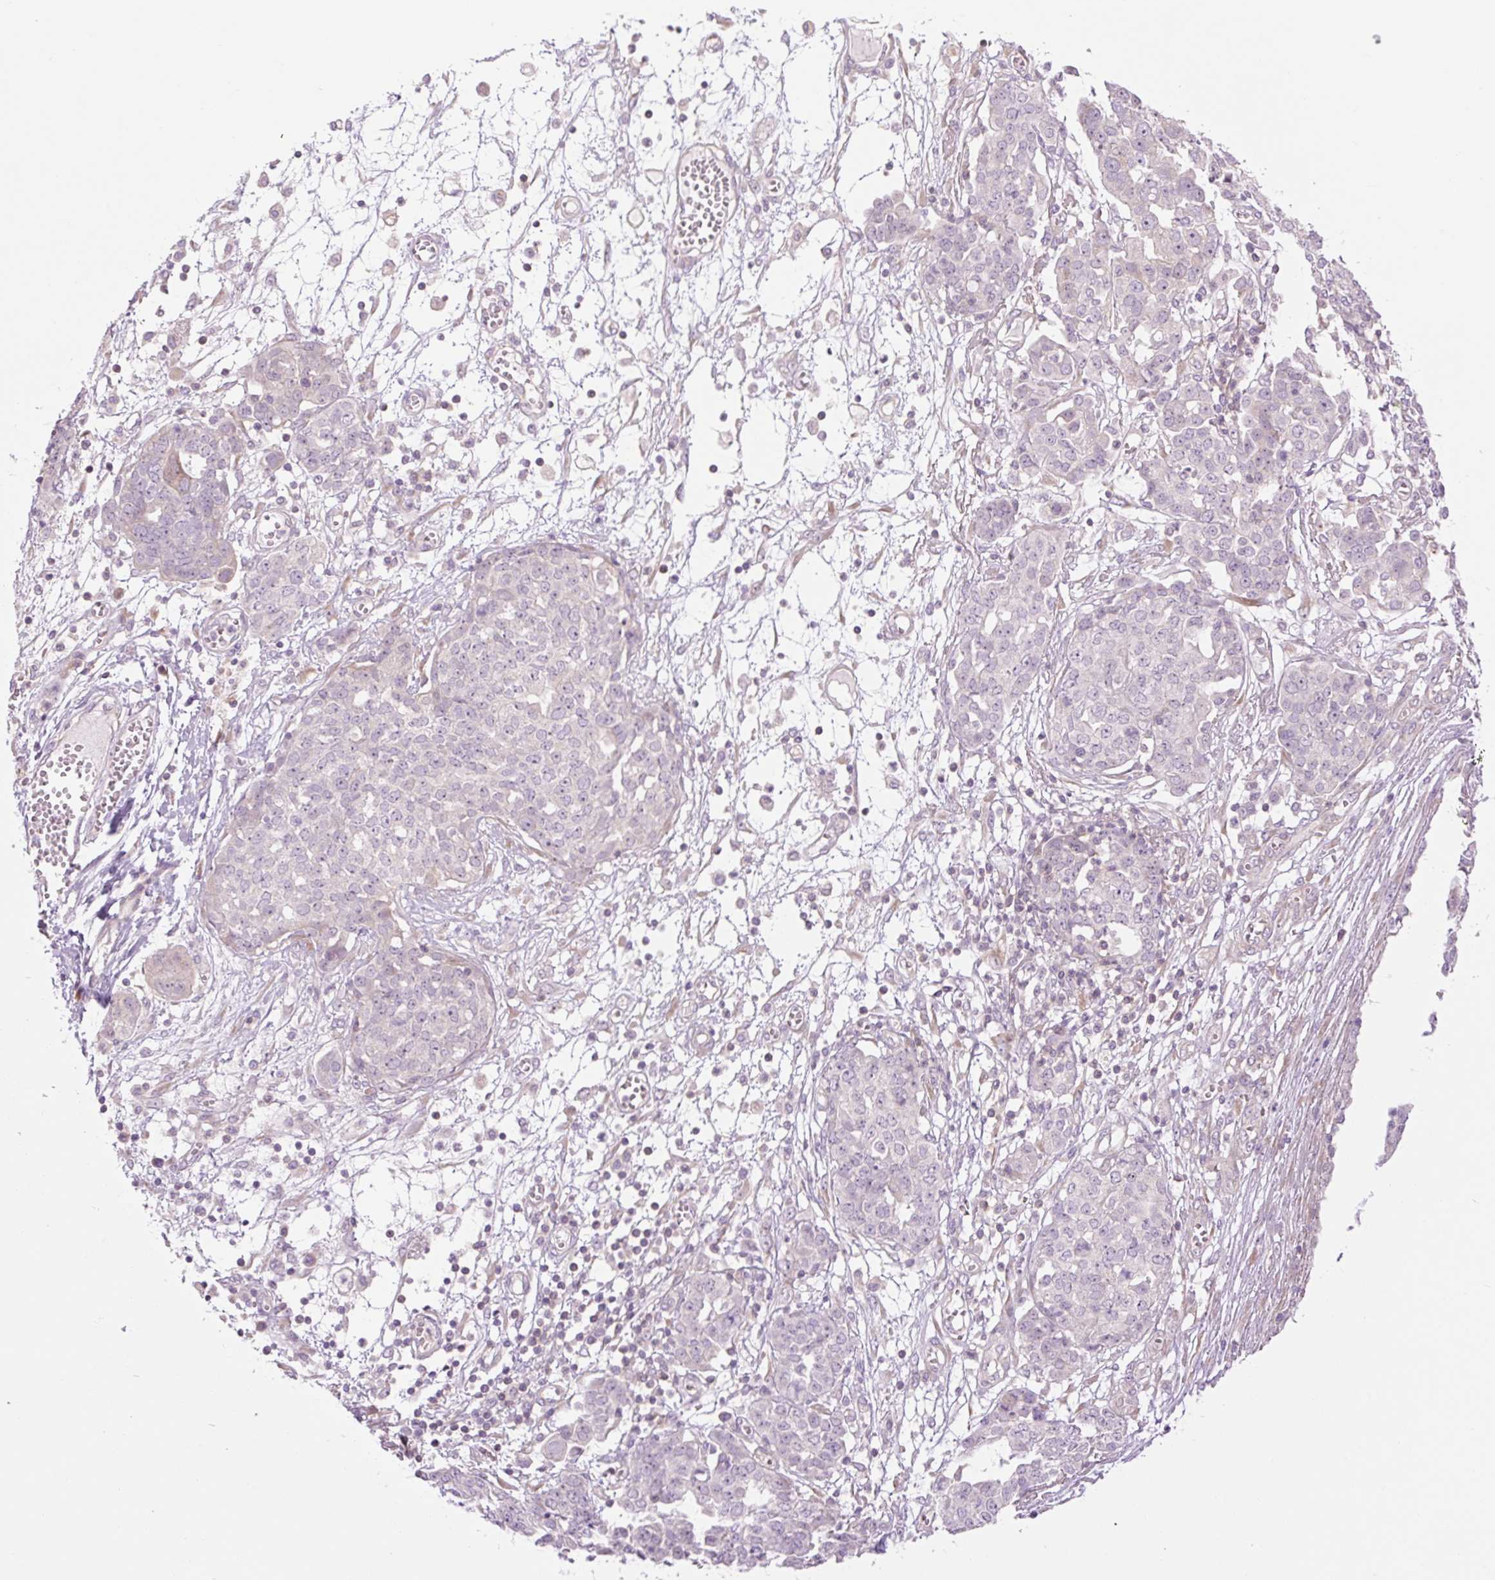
{"staining": {"intensity": "negative", "quantity": "none", "location": "none"}, "tissue": "ovarian cancer", "cell_type": "Tumor cells", "image_type": "cancer", "snomed": [{"axis": "morphology", "description": "Cystadenocarcinoma, serous, NOS"}, {"axis": "topography", "description": "Soft tissue"}, {"axis": "topography", "description": "Ovary"}], "caption": "The IHC photomicrograph has no significant positivity in tumor cells of serous cystadenocarcinoma (ovarian) tissue.", "gene": "GRID2", "patient": {"sex": "female", "age": 57}}